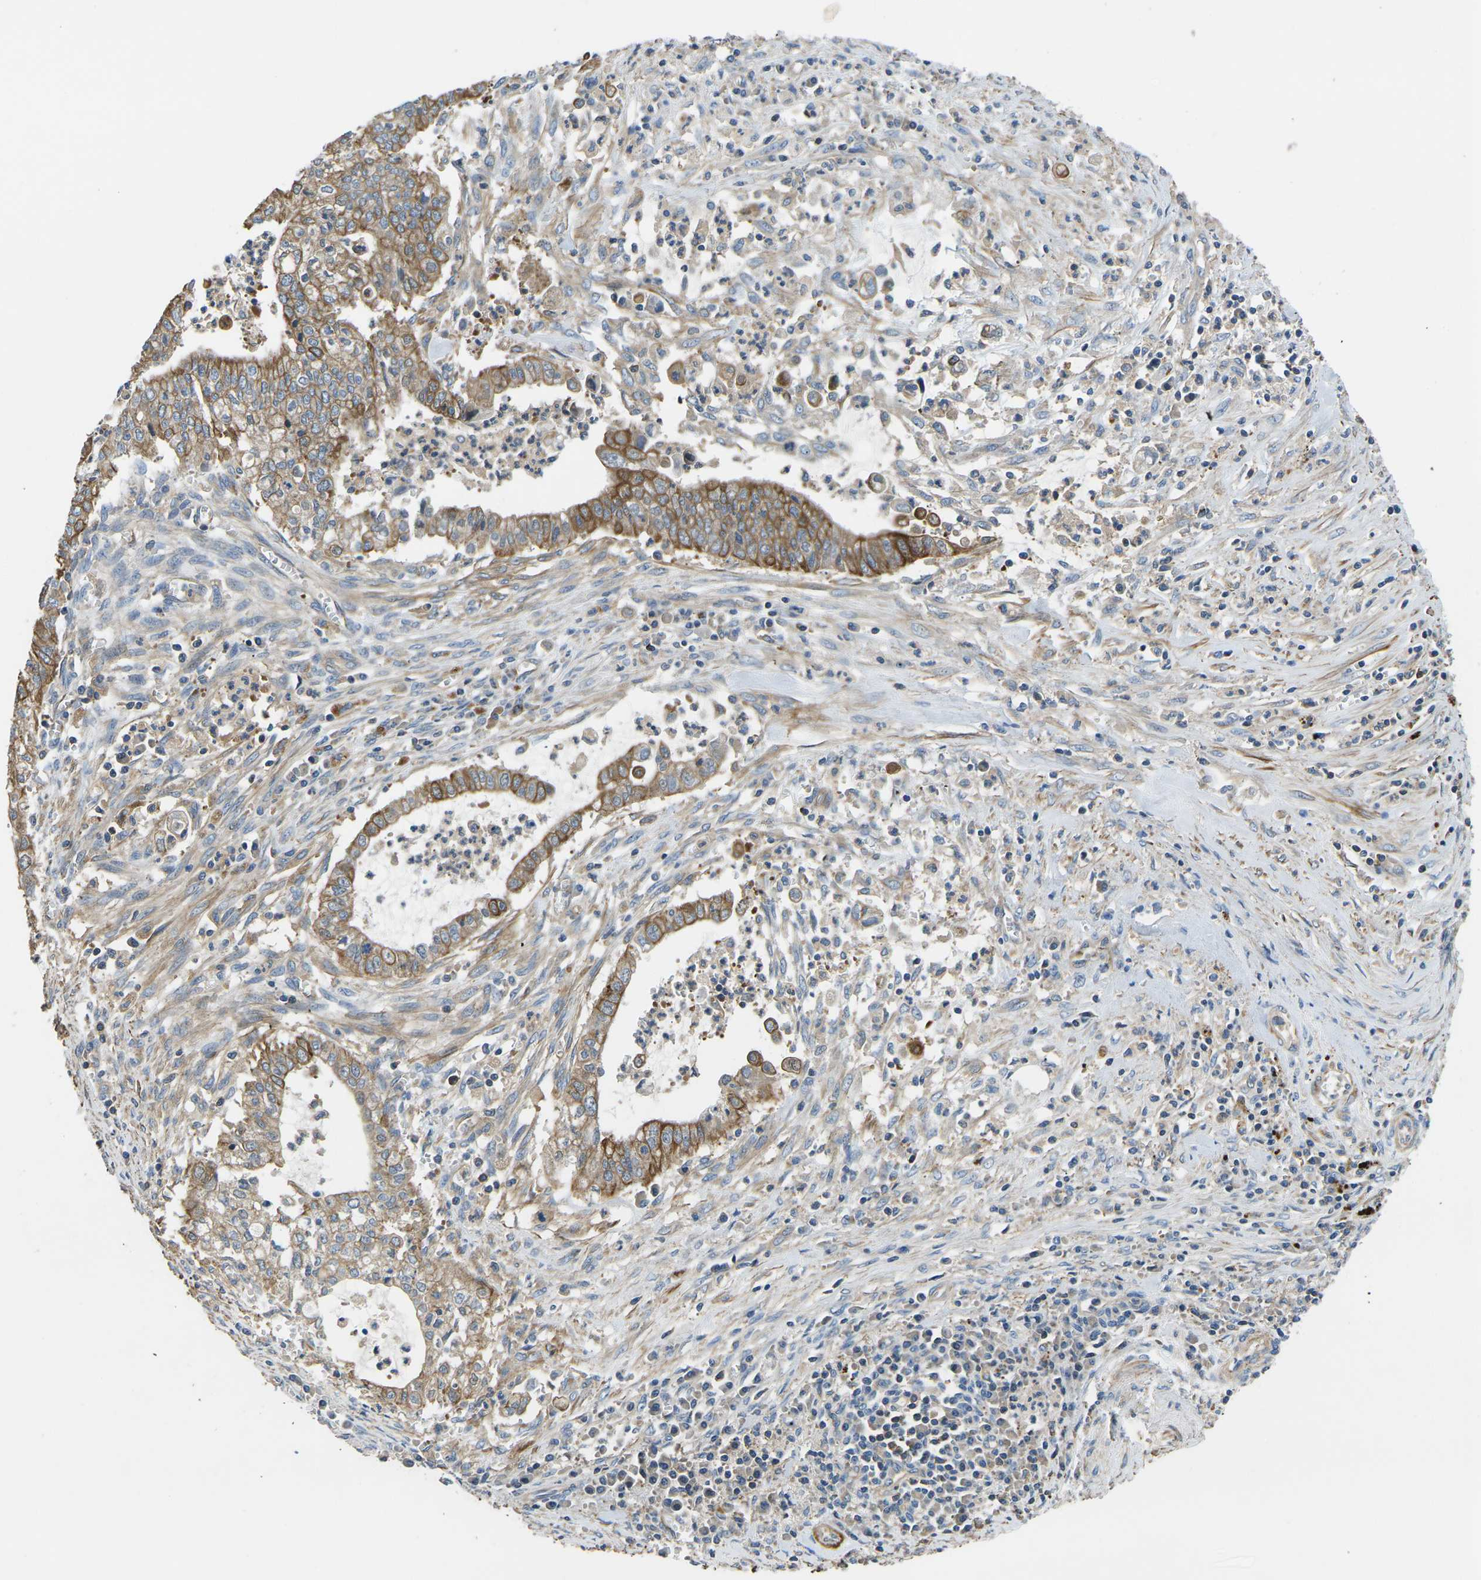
{"staining": {"intensity": "moderate", "quantity": ">75%", "location": "cytoplasmic/membranous"}, "tissue": "cervical cancer", "cell_type": "Tumor cells", "image_type": "cancer", "snomed": [{"axis": "morphology", "description": "Adenocarcinoma, NOS"}, {"axis": "topography", "description": "Cervix"}], "caption": "Approximately >75% of tumor cells in human adenocarcinoma (cervical) reveal moderate cytoplasmic/membranous protein positivity as visualized by brown immunohistochemical staining.", "gene": "KCNJ15", "patient": {"sex": "female", "age": 44}}